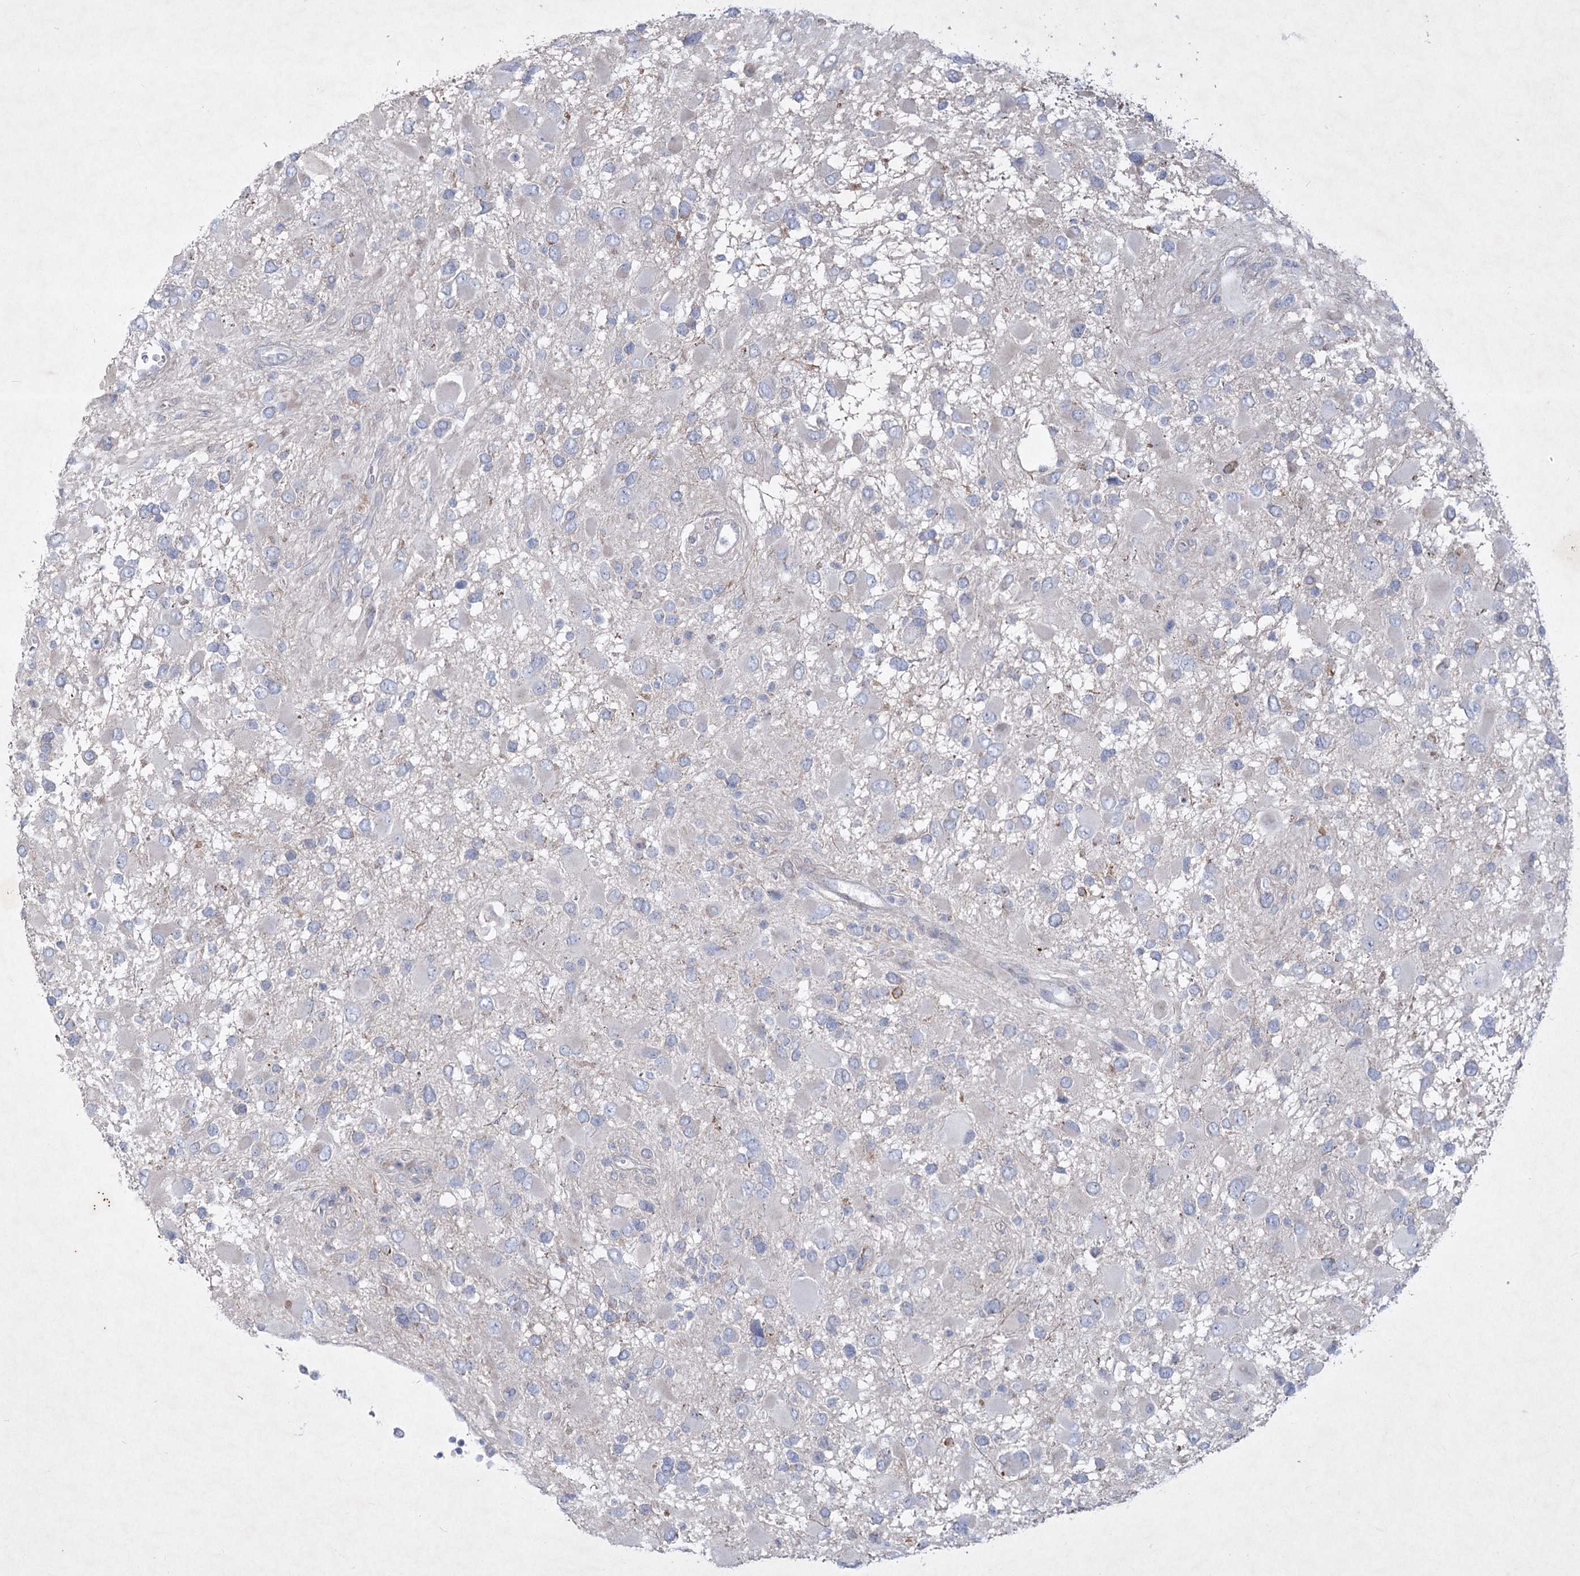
{"staining": {"intensity": "negative", "quantity": "none", "location": "none"}, "tissue": "glioma", "cell_type": "Tumor cells", "image_type": "cancer", "snomed": [{"axis": "morphology", "description": "Glioma, malignant, High grade"}, {"axis": "topography", "description": "Brain"}], "caption": "A high-resolution photomicrograph shows immunohistochemistry staining of malignant glioma (high-grade), which displays no significant positivity in tumor cells. The staining was performed using DAB to visualize the protein expression in brown, while the nuclei were stained in blue with hematoxylin (Magnification: 20x).", "gene": "PLA2G12A", "patient": {"sex": "male", "age": 53}}